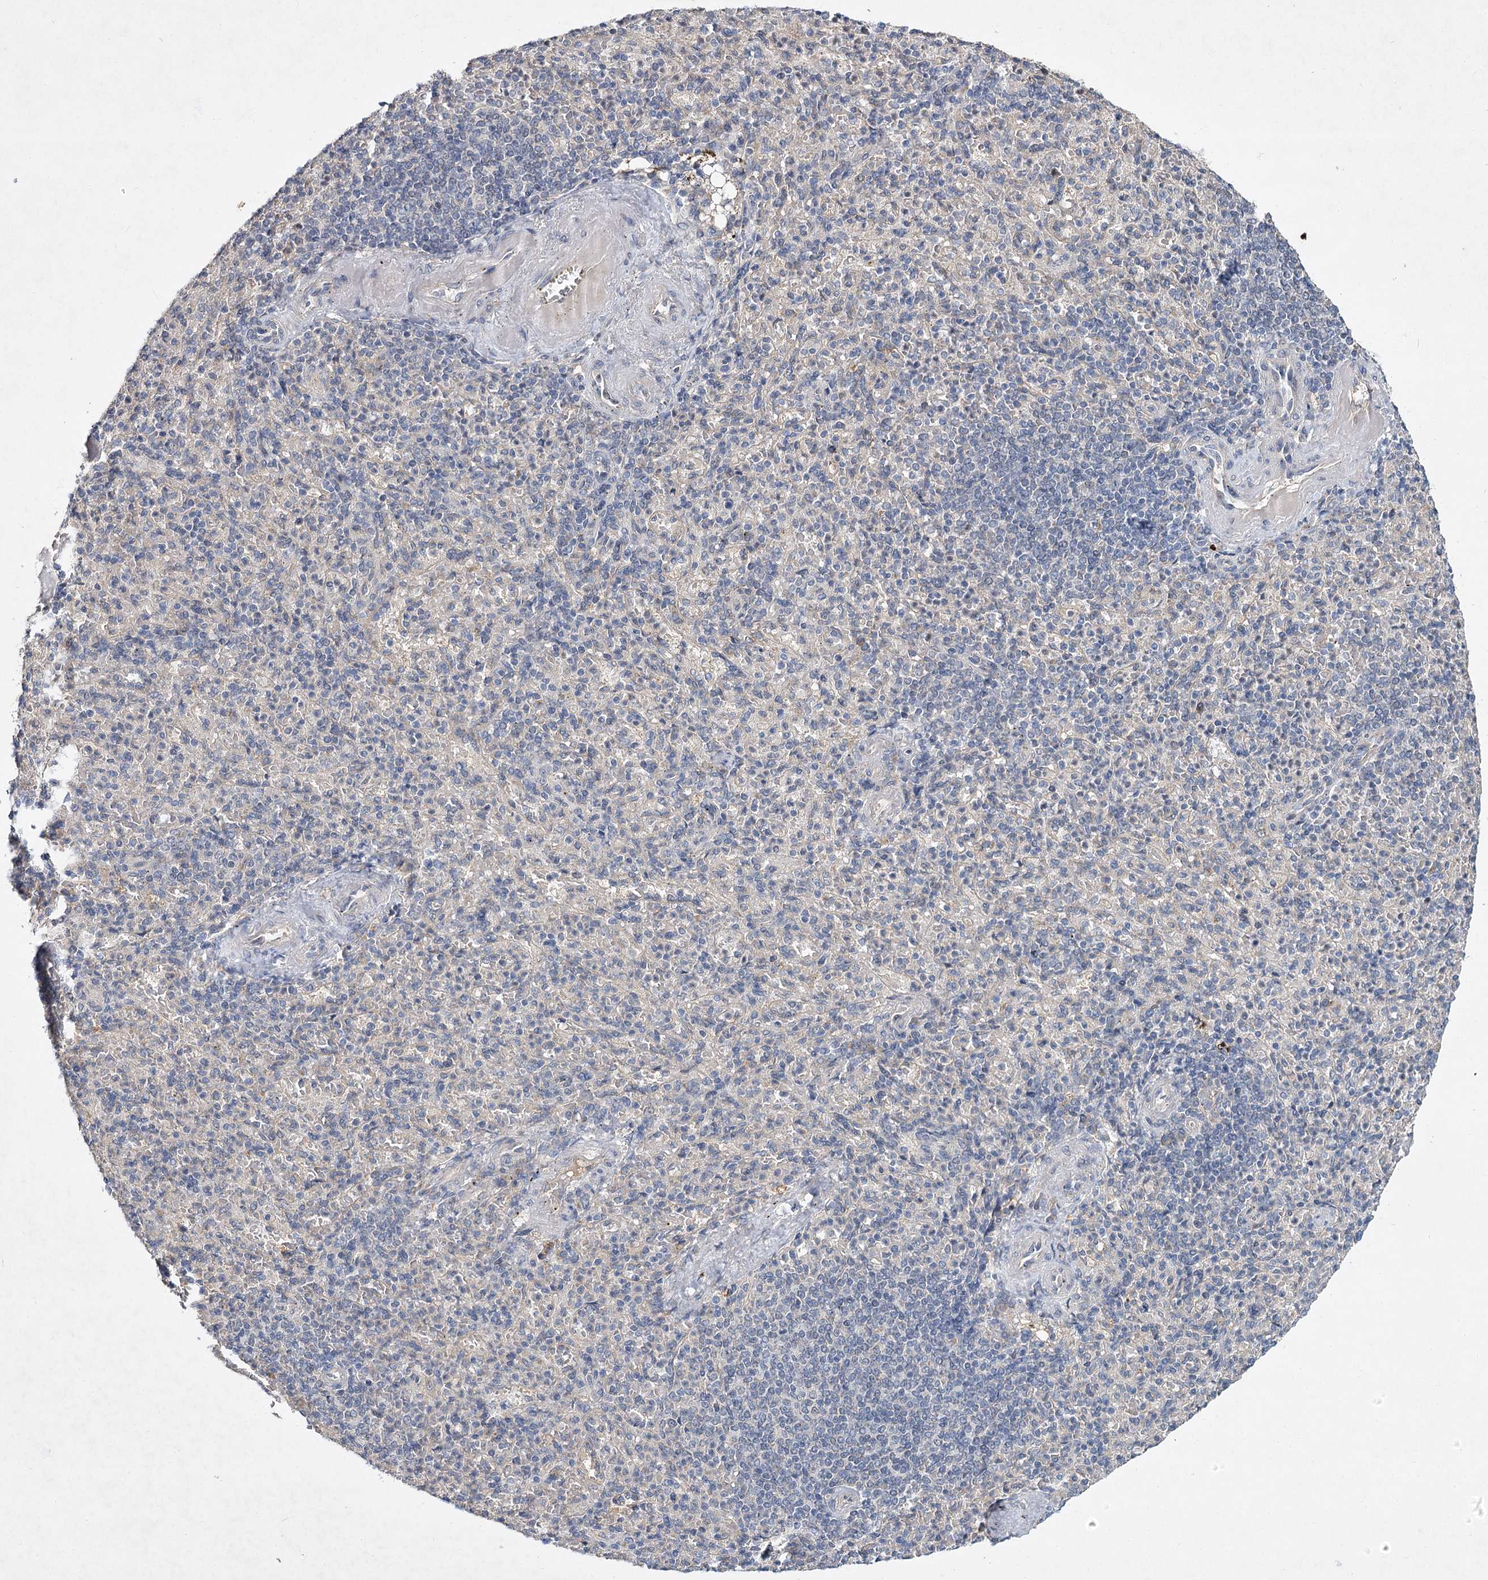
{"staining": {"intensity": "negative", "quantity": "none", "location": "none"}, "tissue": "spleen", "cell_type": "Cells in red pulp", "image_type": "normal", "snomed": [{"axis": "morphology", "description": "Normal tissue, NOS"}, {"axis": "topography", "description": "Spleen"}], "caption": "This is an immunohistochemistry (IHC) image of benign spleen. There is no positivity in cells in red pulp.", "gene": "MFN1", "patient": {"sex": "female", "age": 74}}